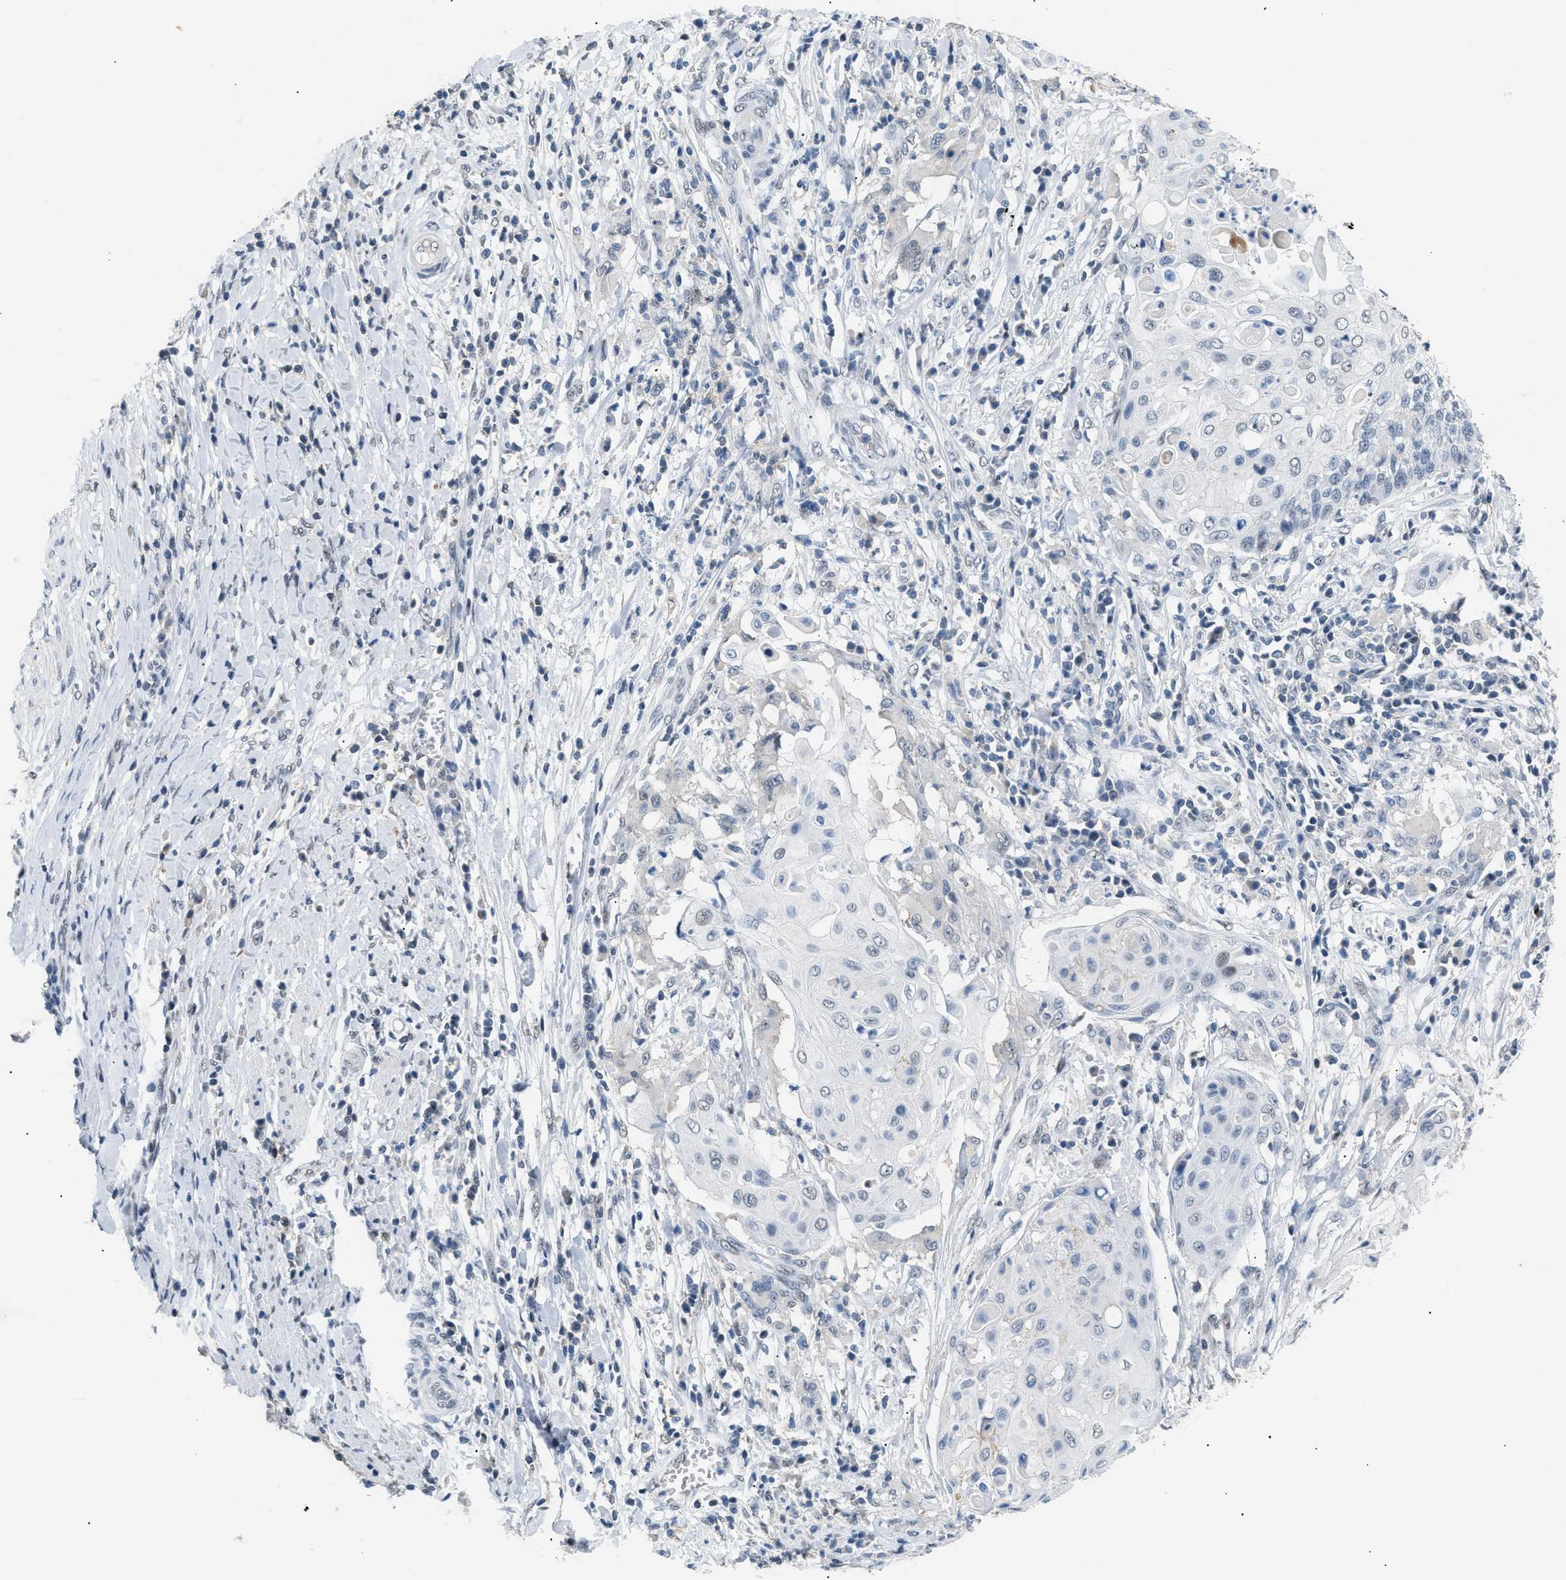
{"staining": {"intensity": "weak", "quantity": "<25%", "location": "nuclear"}, "tissue": "cervical cancer", "cell_type": "Tumor cells", "image_type": "cancer", "snomed": [{"axis": "morphology", "description": "Squamous cell carcinoma, NOS"}, {"axis": "topography", "description": "Cervix"}], "caption": "DAB (3,3'-diaminobenzidine) immunohistochemical staining of cervical cancer exhibits no significant staining in tumor cells.", "gene": "KCNC3", "patient": {"sex": "female", "age": 39}}